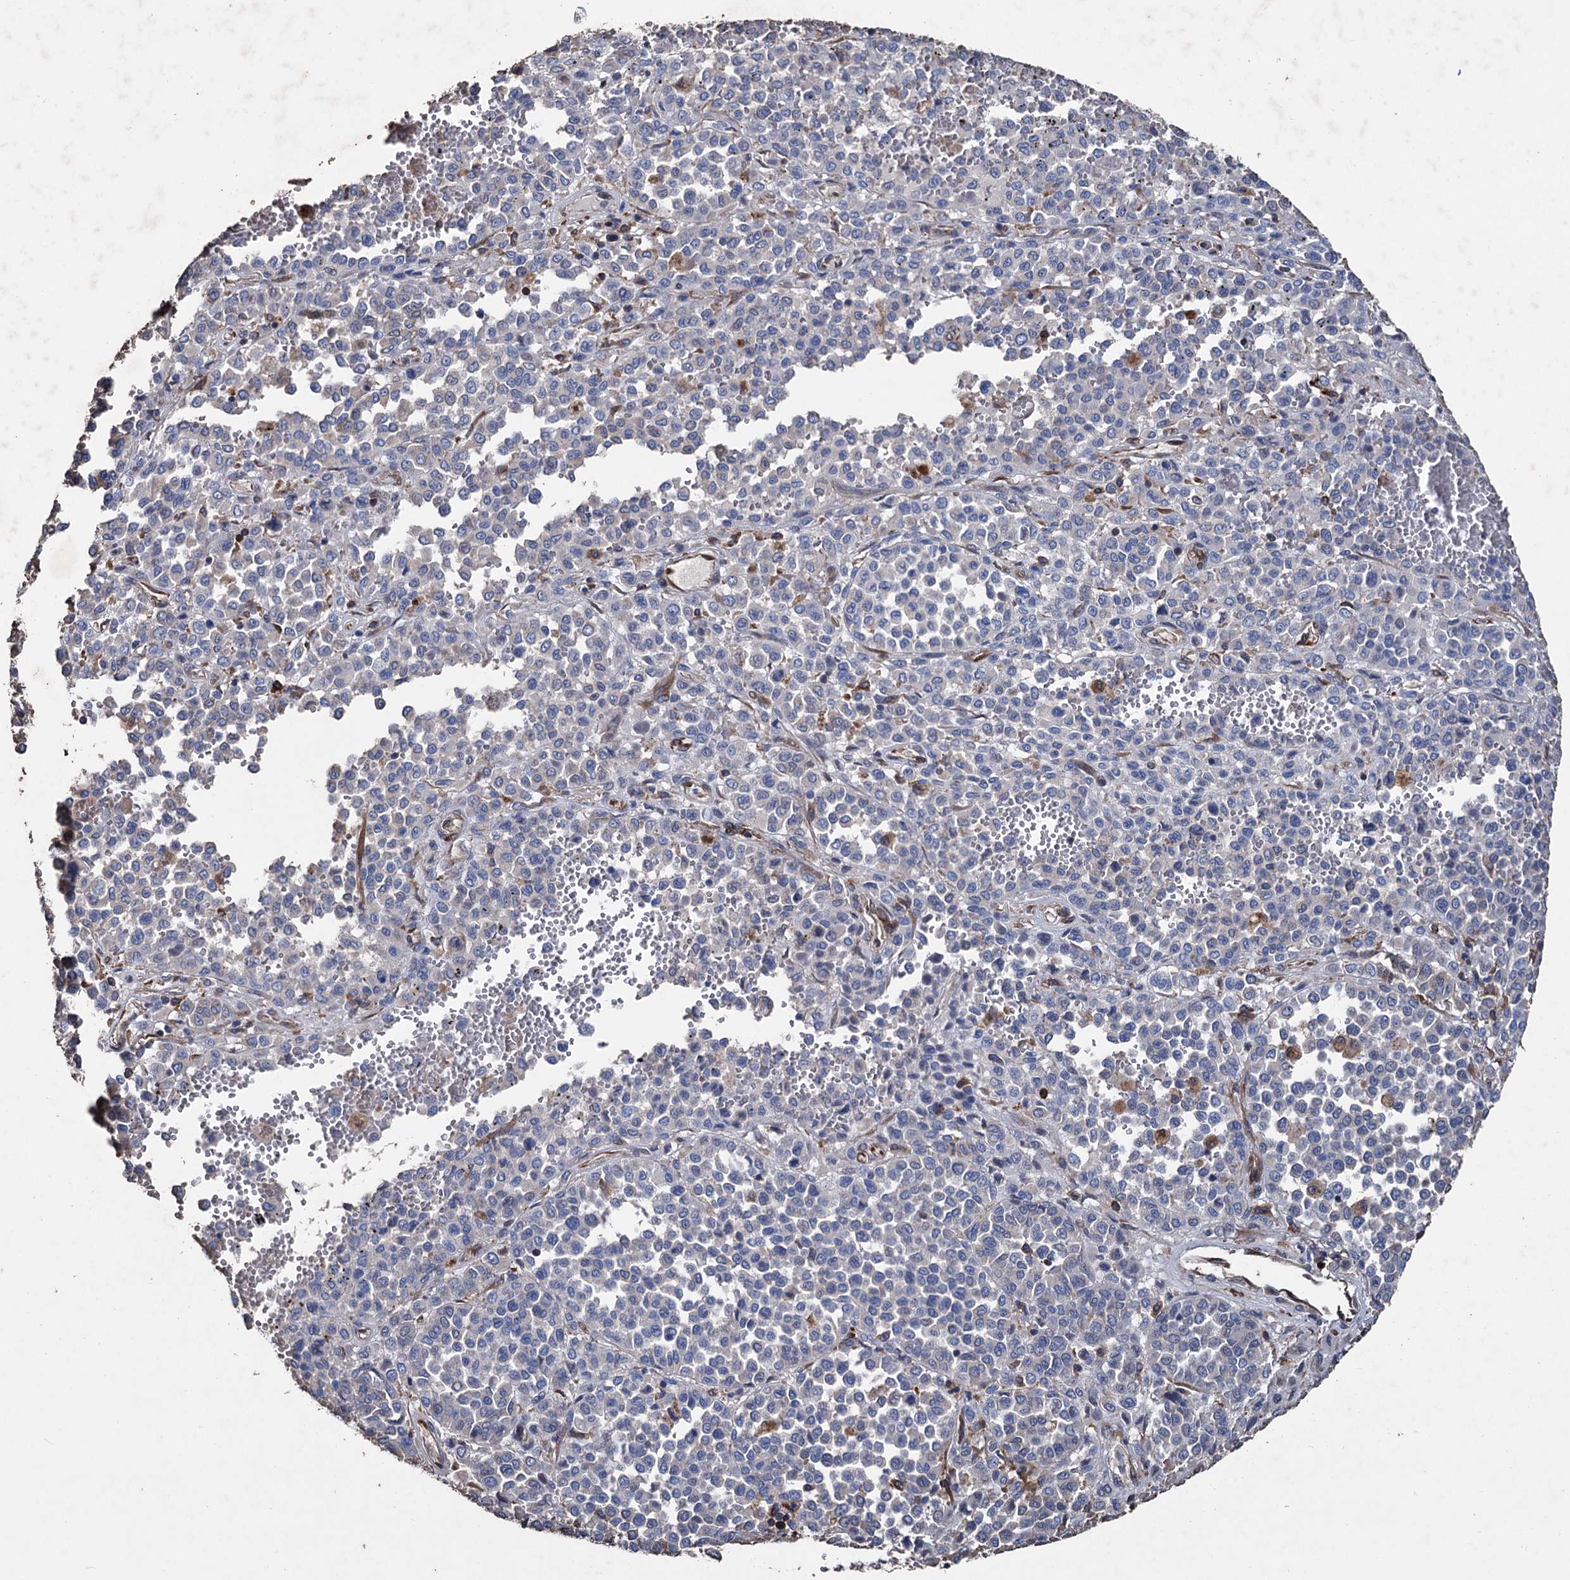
{"staining": {"intensity": "negative", "quantity": "none", "location": "none"}, "tissue": "melanoma", "cell_type": "Tumor cells", "image_type": "cancer", "snomed": [{"axis": "morphology", "description": "Malignant melanoma, Metastatic site"}, {"axis": "topography", "description": "Pancreas"}], "caption": "High magnification brightfield microscopy of melanoma stained with DAB (3,3'-diaminobenzidine) (brown) and counterstained with hematoxylin (blue): tumor cells show no significant staining.", "gene": "STING1", "patient": {"sex": "female", "age": 30}}